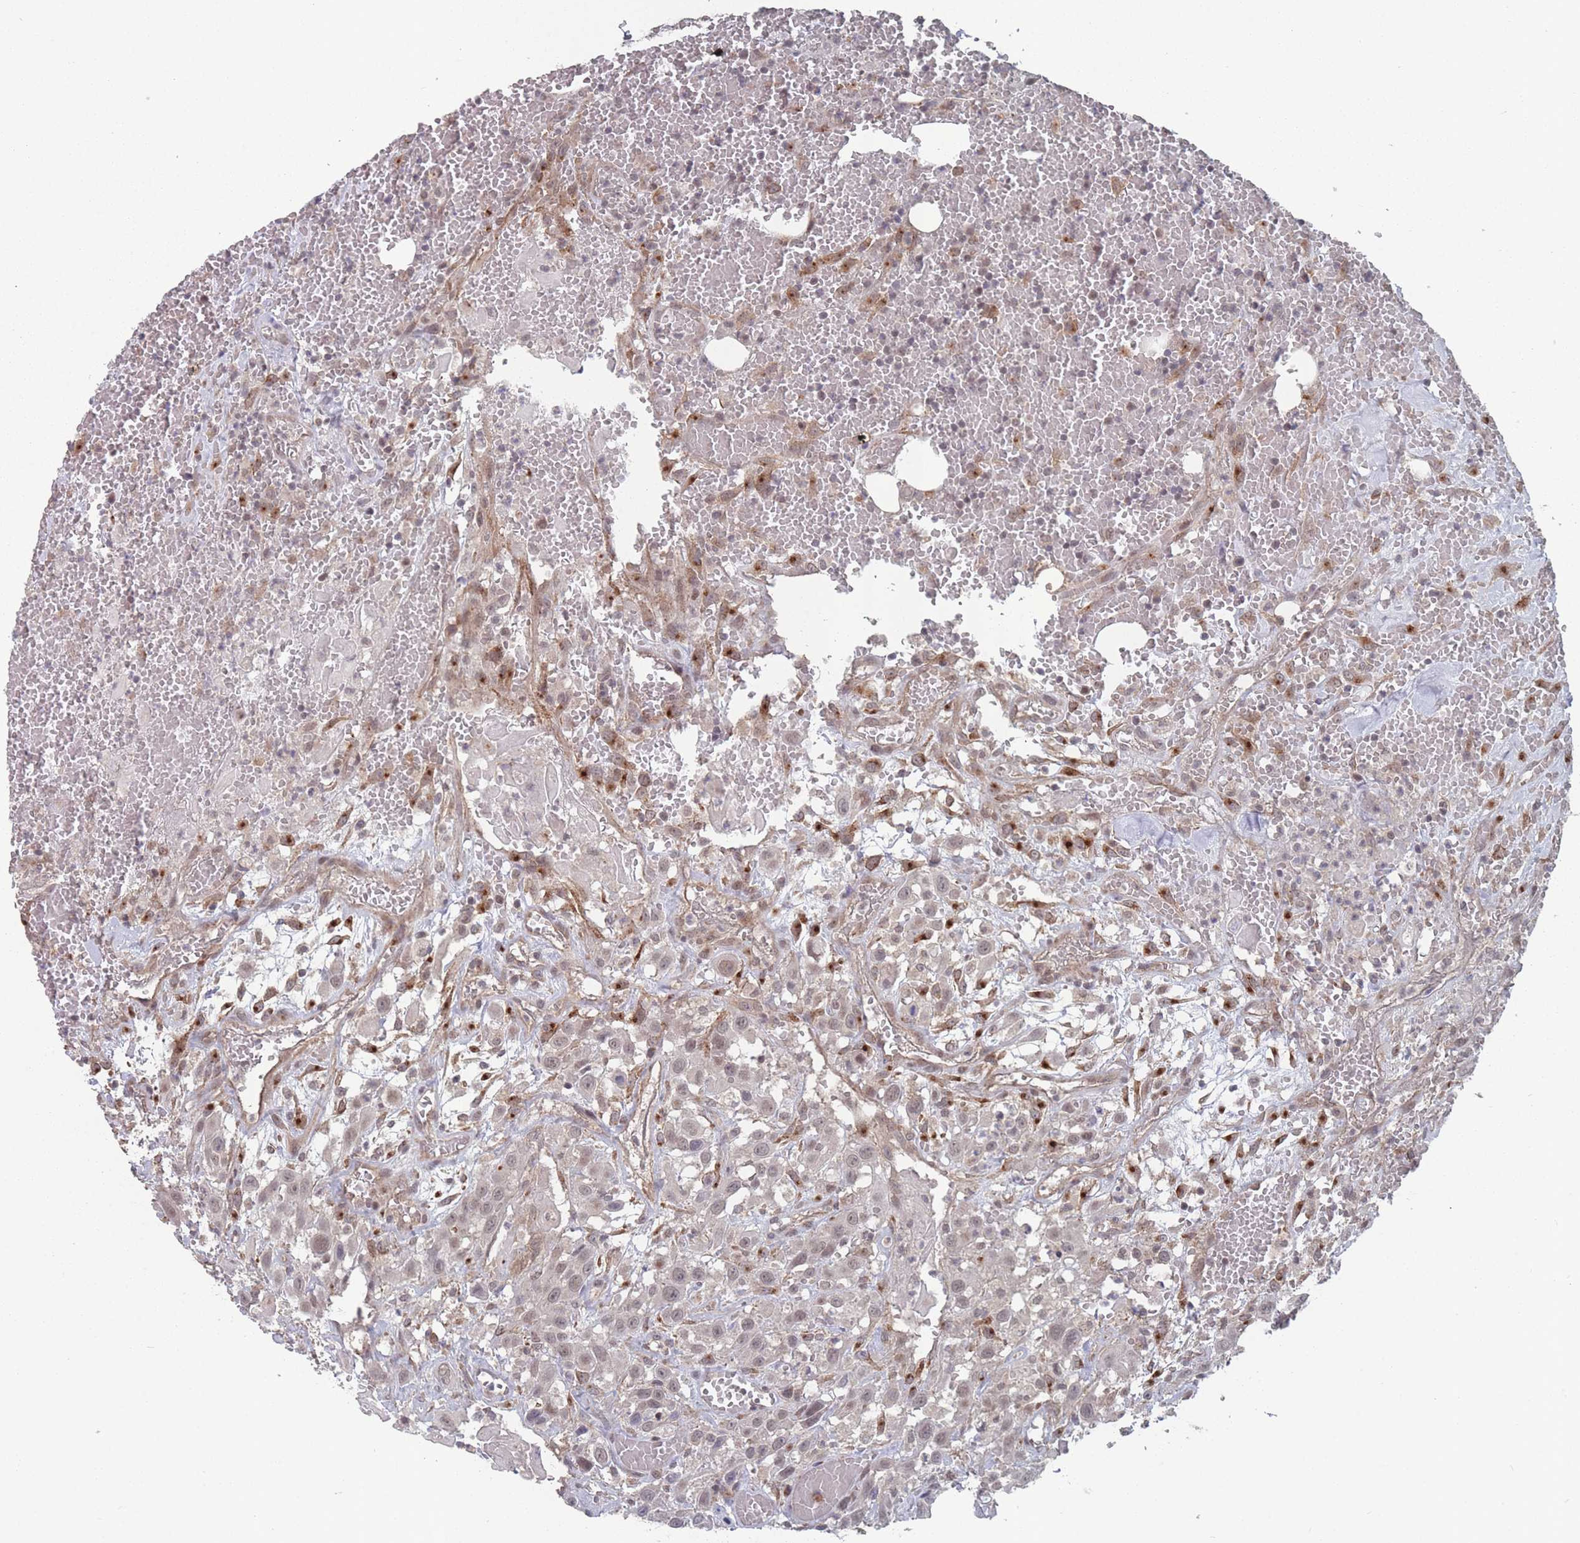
{"staining": {"intensity": "weak", "quantity": "25%-75%", "location": "nuclear"}, "tissue": "head and neck cancer", "cell_type": "Tumor cells", "image_type": "cancer", "snomed": [{"axis": "morphology", "description": "Squamous cell carcinoma, NOS"}, {"axis": "topography", "description": "Head-Neck"}], "caption": "Weak nuclear protein staining is present in approximately 25%-75% of tumor cells in head and neck cancer. Using DAB (brown) and hematoxylin (blue) stains, captured at high magnification using brightfield microscopy.", "gene": "CNTRL", "patient": {"sex": "male", "age": 81}}